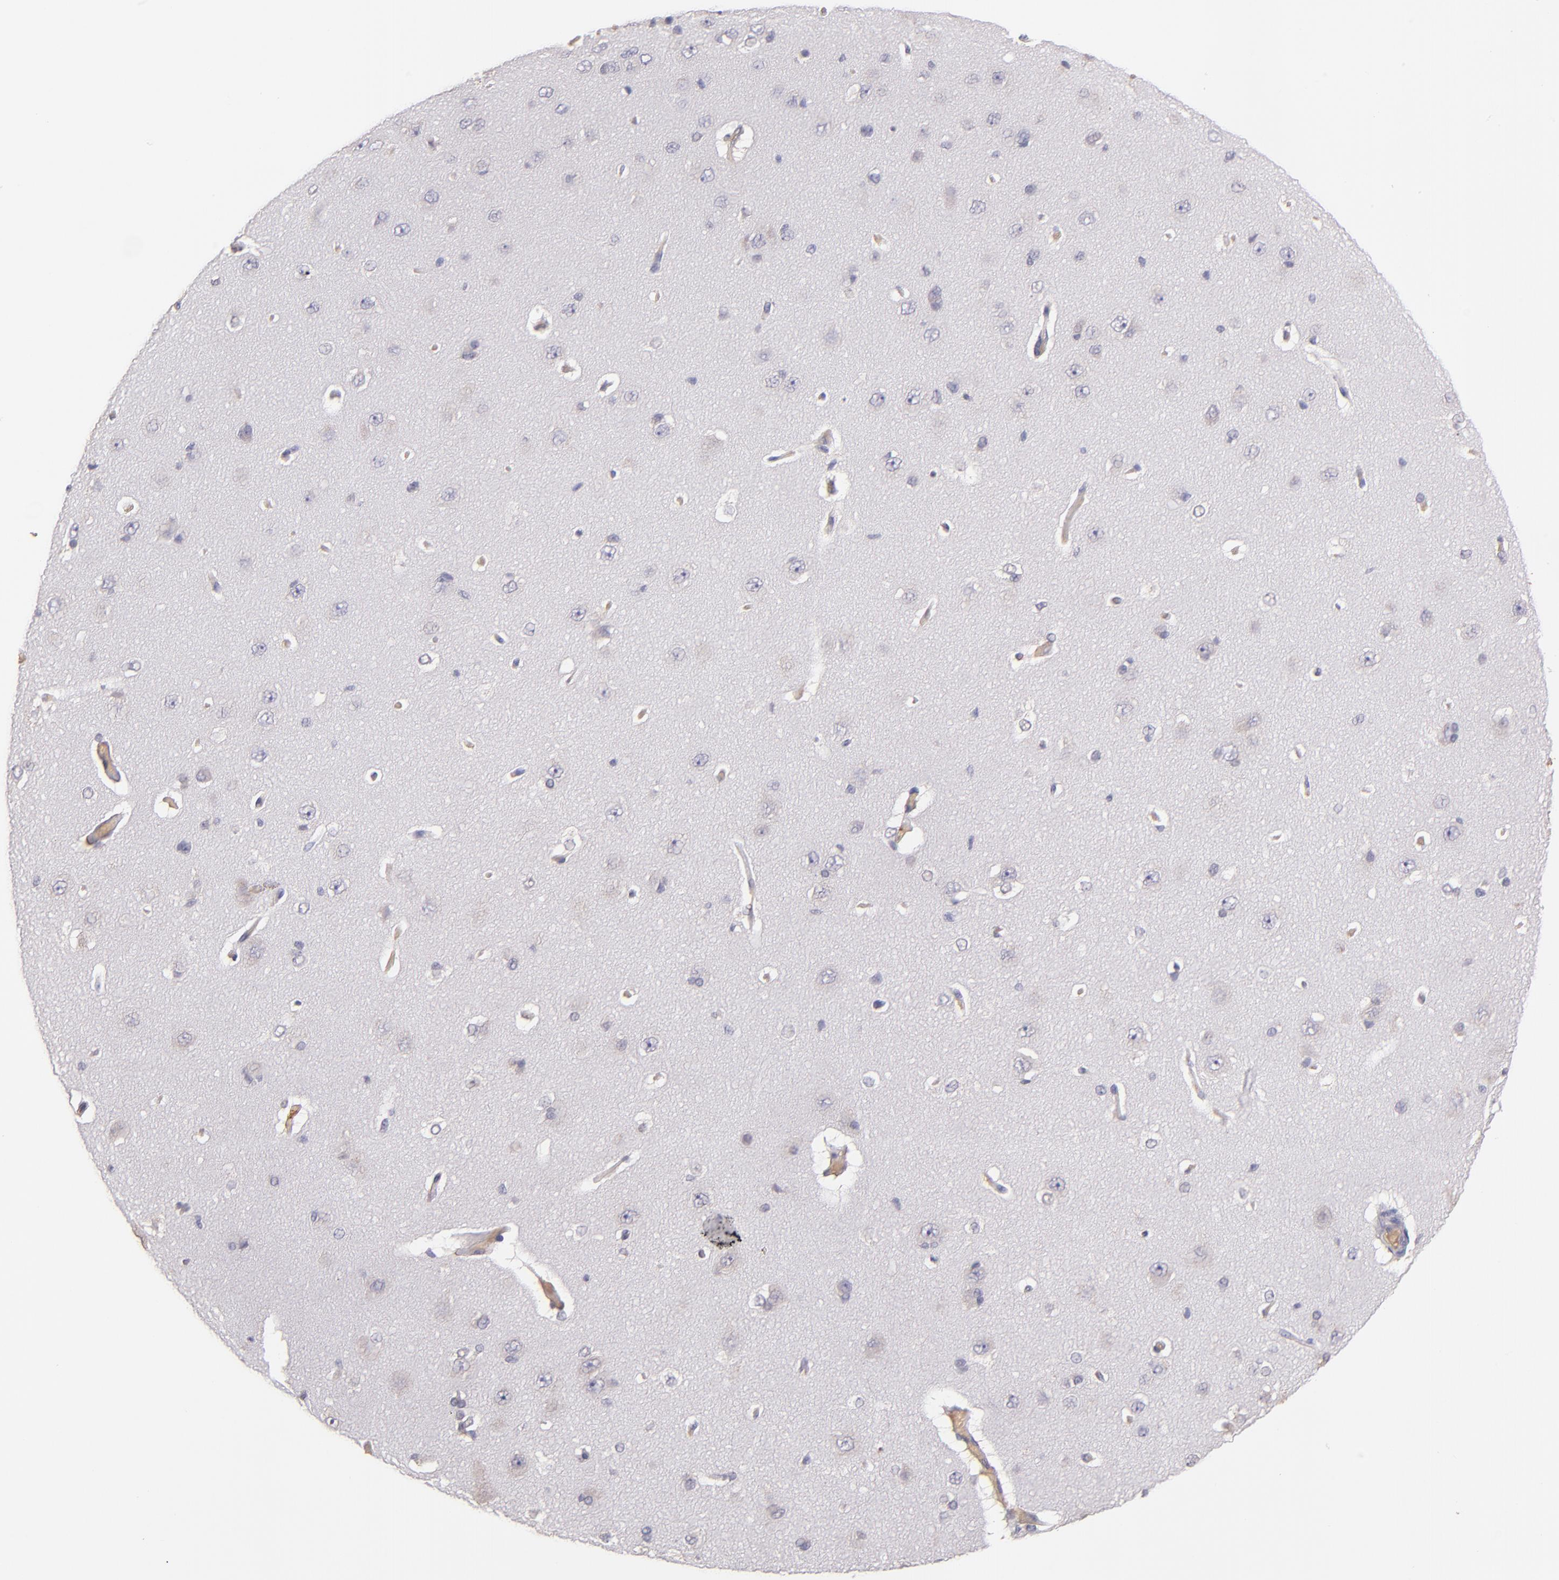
{"staining": {"intensity": "negative", "quantity": "none", "location": "none"}, "tissue": "cerebral cortex", "cell_type": "Endothelial cells", "image_type": "normal", "snomed": [{"axis": "morphology", "description": "Normal tissue, NOS"}, {"axis": "topography", "description": "Cerebral cortex"}], "caption": "This is an immunohistochemistry micrograph of normal human cerebral cortex. There is no staining in endothelial cells.", "gene": "SERPINC1", "patient": {"sex": "female", "age": 45}}